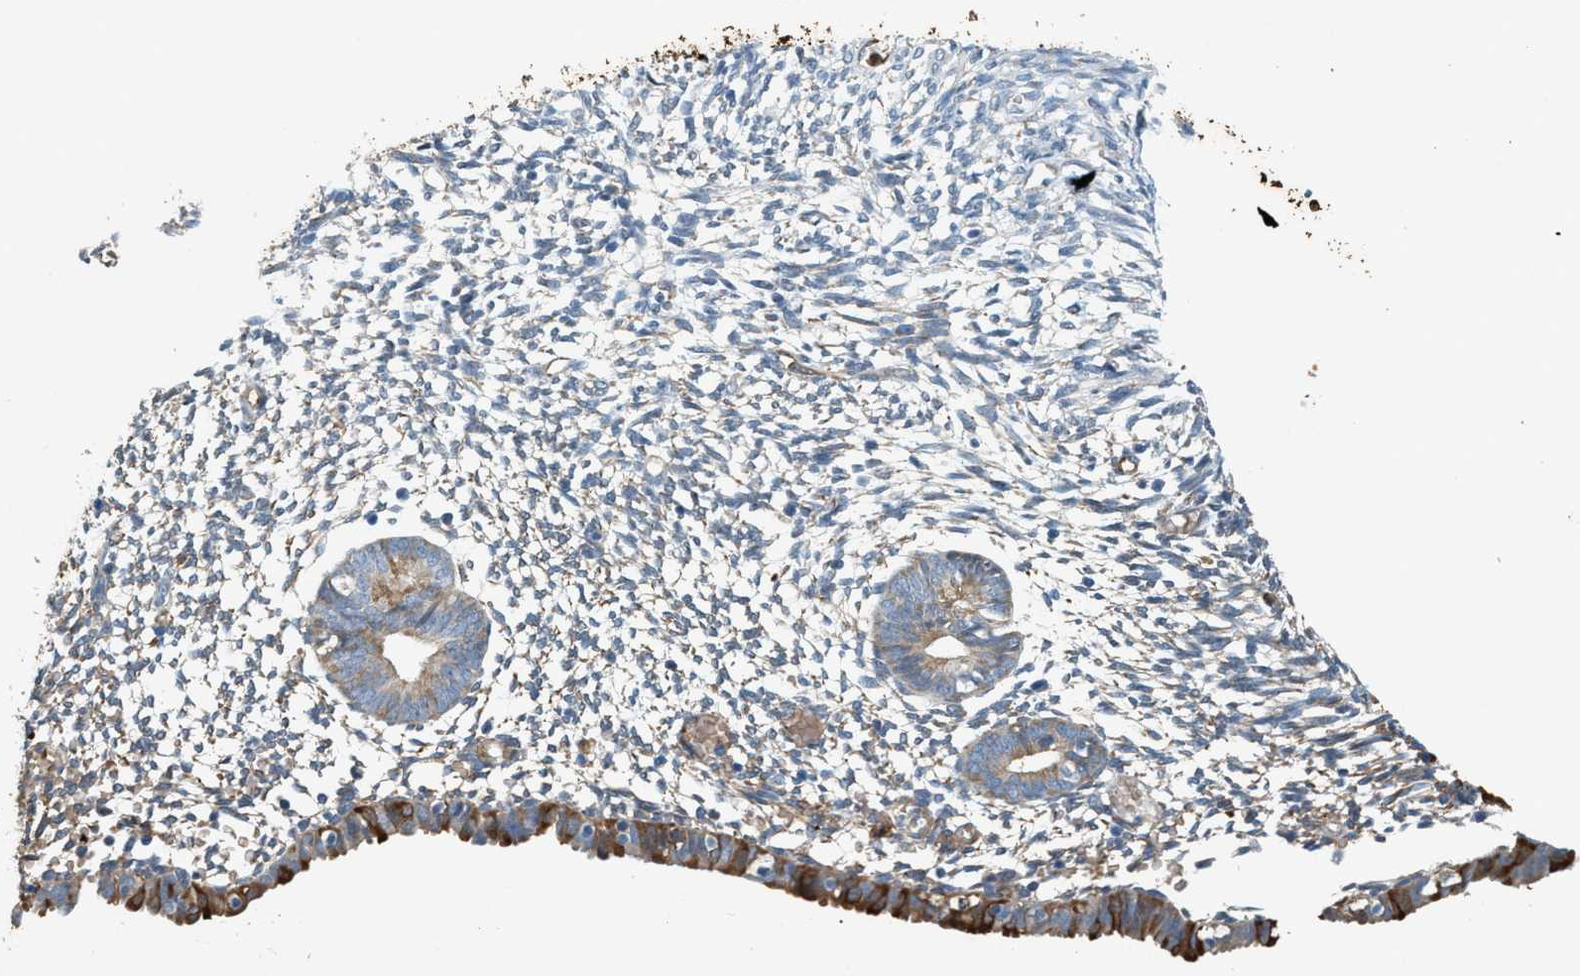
{"staining": {"intensity": "moderate", "quantity": "<25%", "location": "cytoplasmic/membranous"}, "tissue": "endometrium", "cell_type": "Cells in endometrial stroma", "image_type": "normal", "snomed": [{"axis": "morphology", "description": "Normal tissue, NOS"}, {"axis": "morphology", "description": "Atrophy, NOS"}, {"axis": "topography", "description": "Uterus"}, {"axis": "topography", "description": "Endometrium"}], "caption": "Human endometrium stained for a protein (brown) demonstrates moderate cytoplasmic/membranous positive positivity in about <25% of cells in endometrial stroma.", "gene": "CYTH2", "patient": {"sex": "female", "age": 68}}